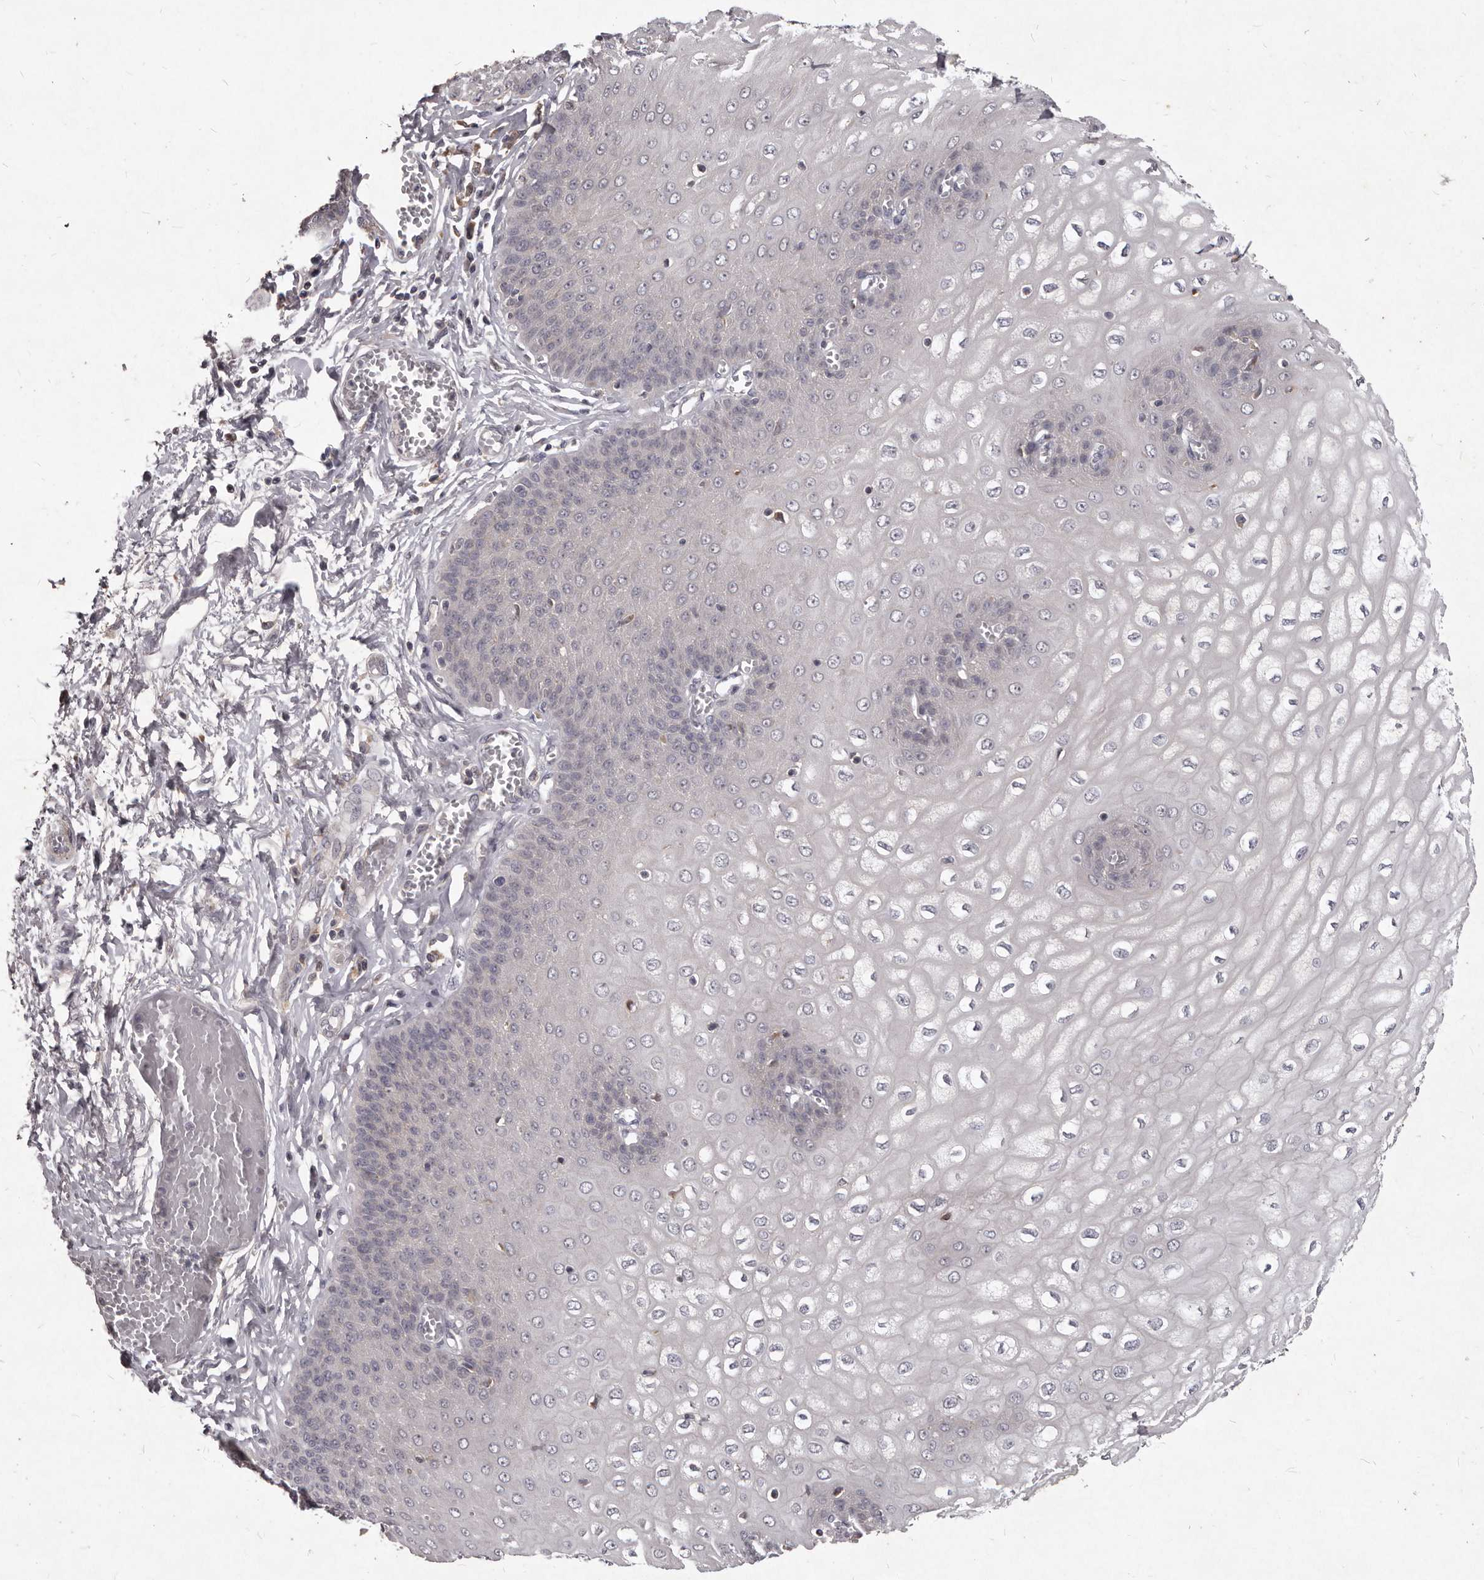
{"staining": {"intensity": "weak", "quantity": "<25%", "location": "cytoplasmic/membranous"}, "tissue": "esophagus", "cell_type": "Squamous epithelial cells", "image_type": "normal", "snomed": [{"axis": "morphology", "description": "Normal tissue, NOS"}, {"axis": "topography", "description": "Esophagus"}], "caption": "Immunohistochemistry micrograph of unremarkable esophagus stained for a protein (brown), which shows no positivity in squamous epithelial cells. The staining is performed using DAB (3,3'-diaminobenzidine) brown chromogen with nuclei counter-stained in using hematoxylin.", "gene": "GPRC5C", "patient": {"sex": "male", "age": 60}}